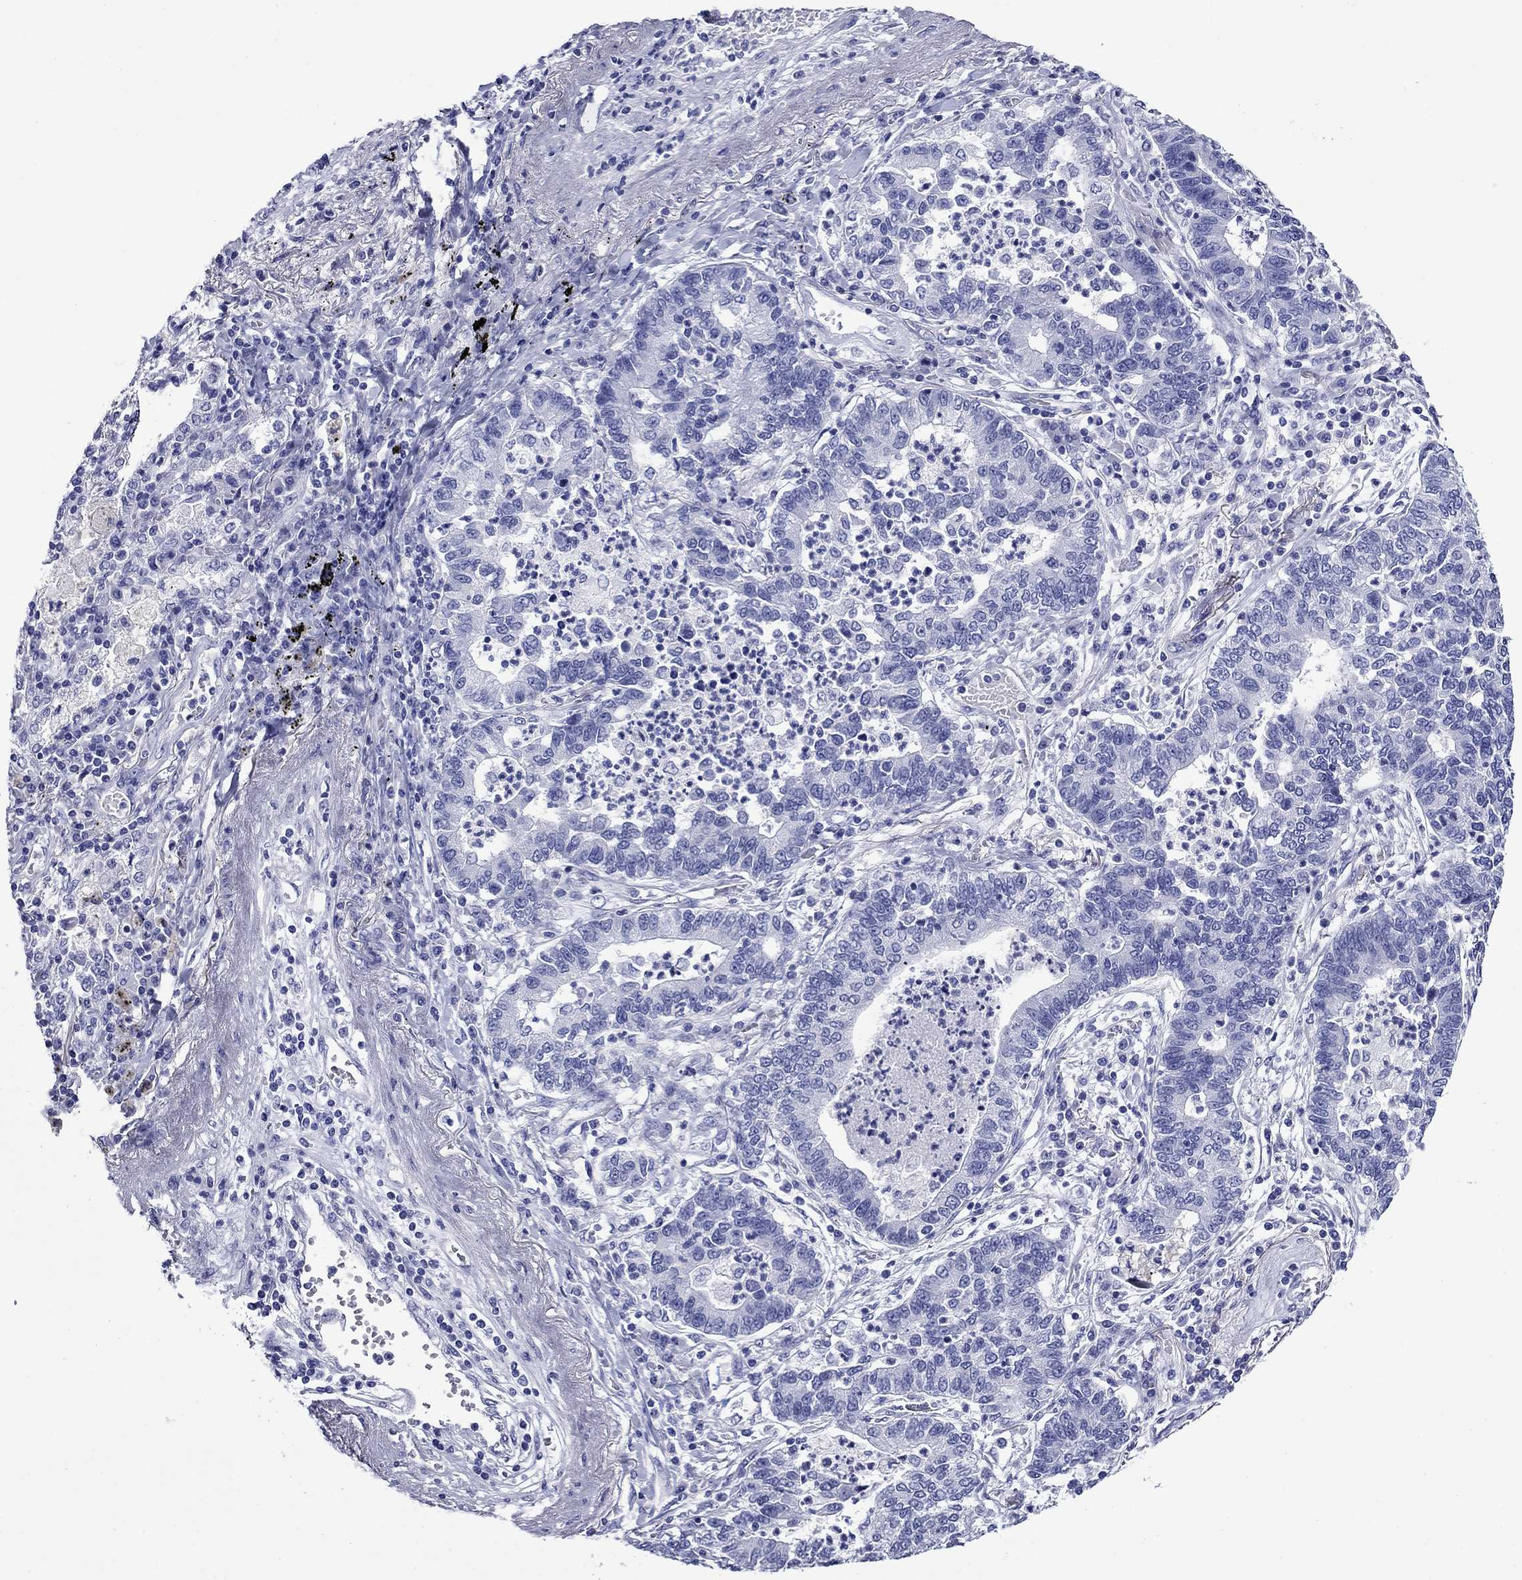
{"staining": {"intensity": "negative", "quantity": "none", "location": "none"}, "tissue": "lung cancer", "cell_type": "Tumor cells", "image_type": "cancer", "snomed": [{"axis": "morphology", "description": "Adenocarcinoma, NOS"}, {"axis": "topography", "description": "Lung"}], "caption": "IHC of human lung adenocarcinoma shows no staining in tumor cells.", "gene": "GIP", "patient": {"sex": "female", "age": 57}}